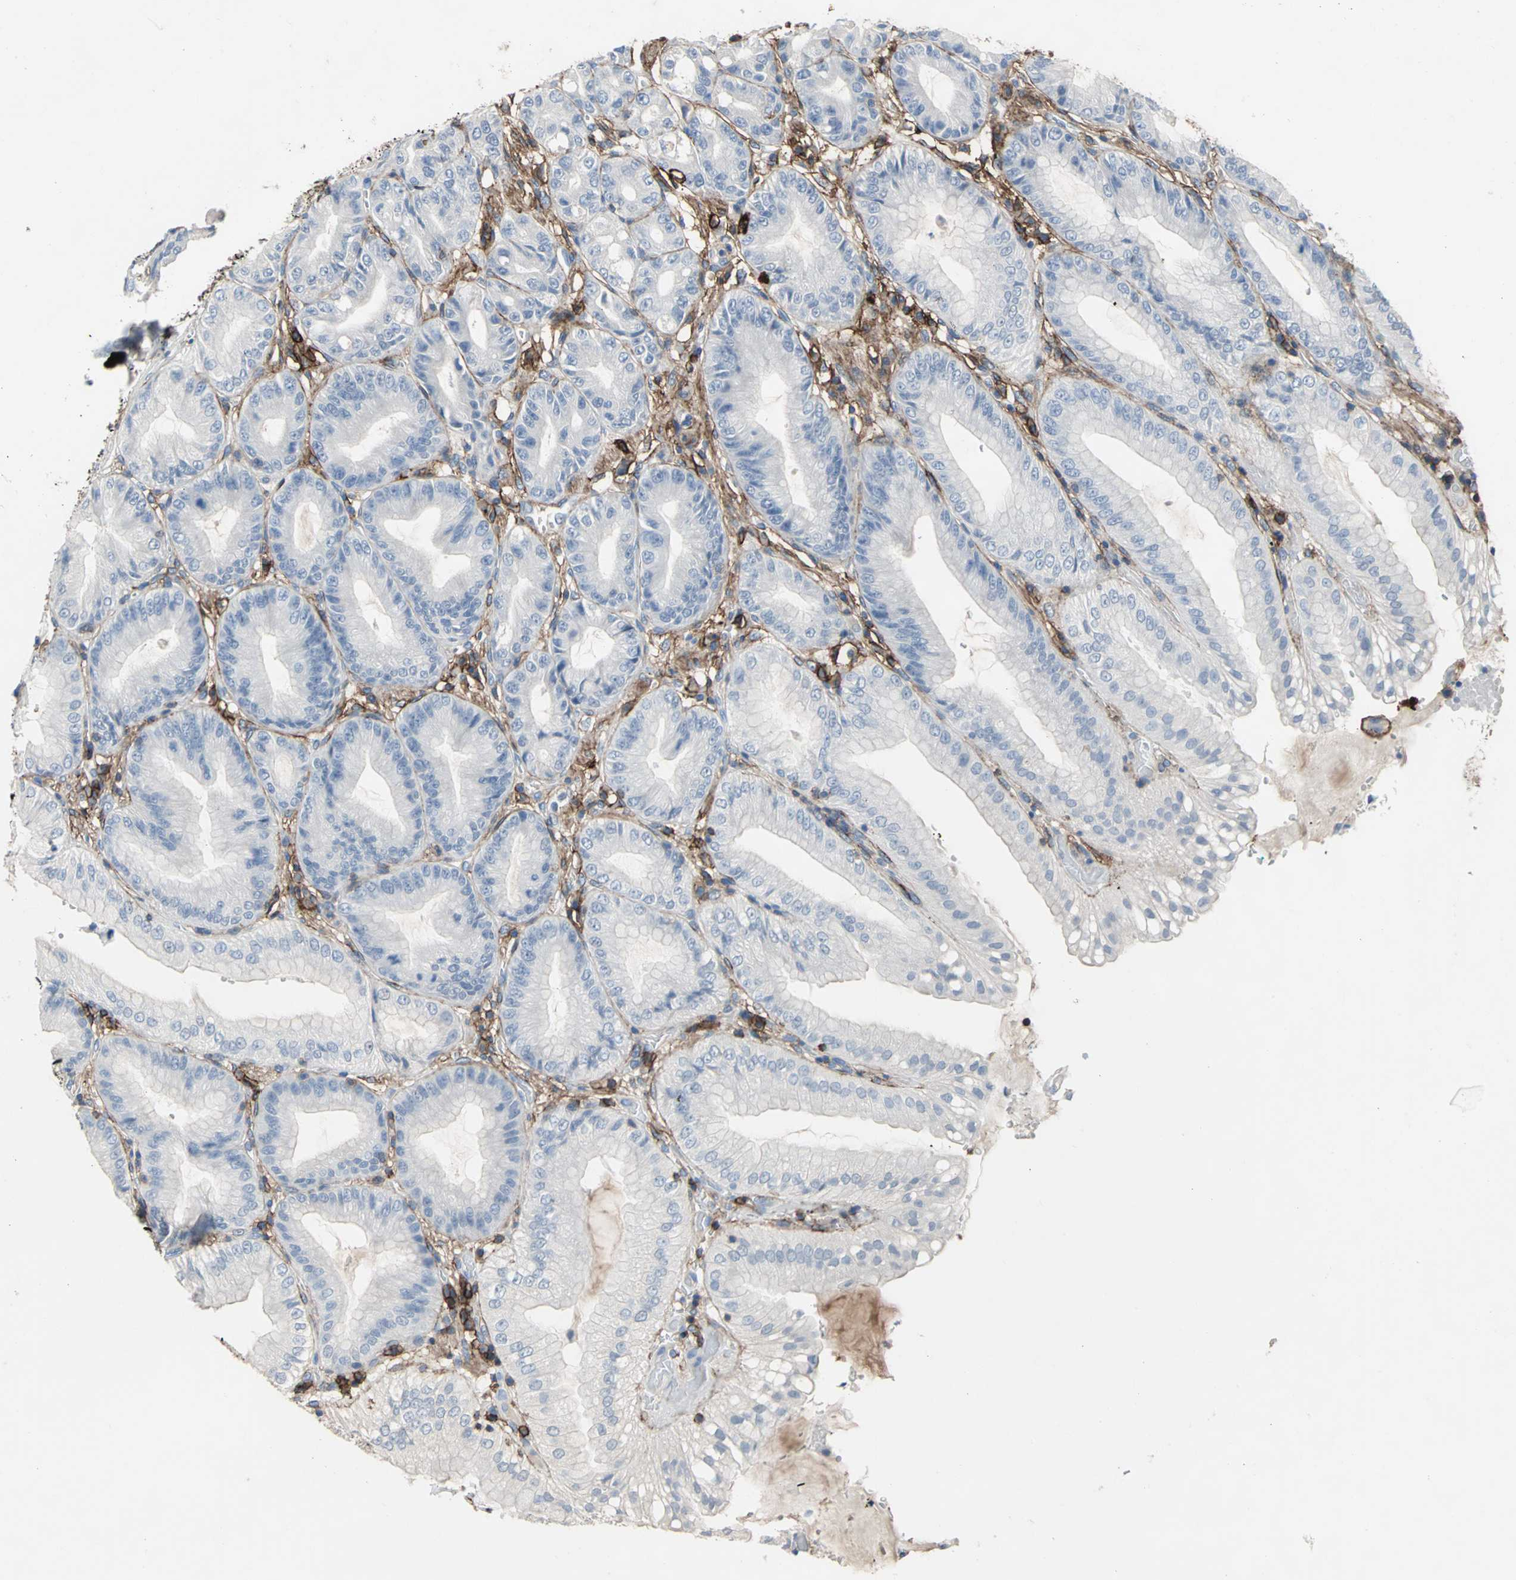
{"staining": {"intensity": "weak", "quantity": "<25%", "location": "cytoplasmic/membranous"}, "tissue": "stomach", "cell_type": "Glandular cells", "image_type": "normal", "snomed": [{"axis": "morphology", "description": "Normal tissue, NOS"}, {"axis": "topography", "description": "Stomach, lower"}], "caption": "Protein analysis of normal stomach exhibits no significant staining in glandular cells.", "gene": "CD44", "patient": {"sex": "male", "age": 71}}